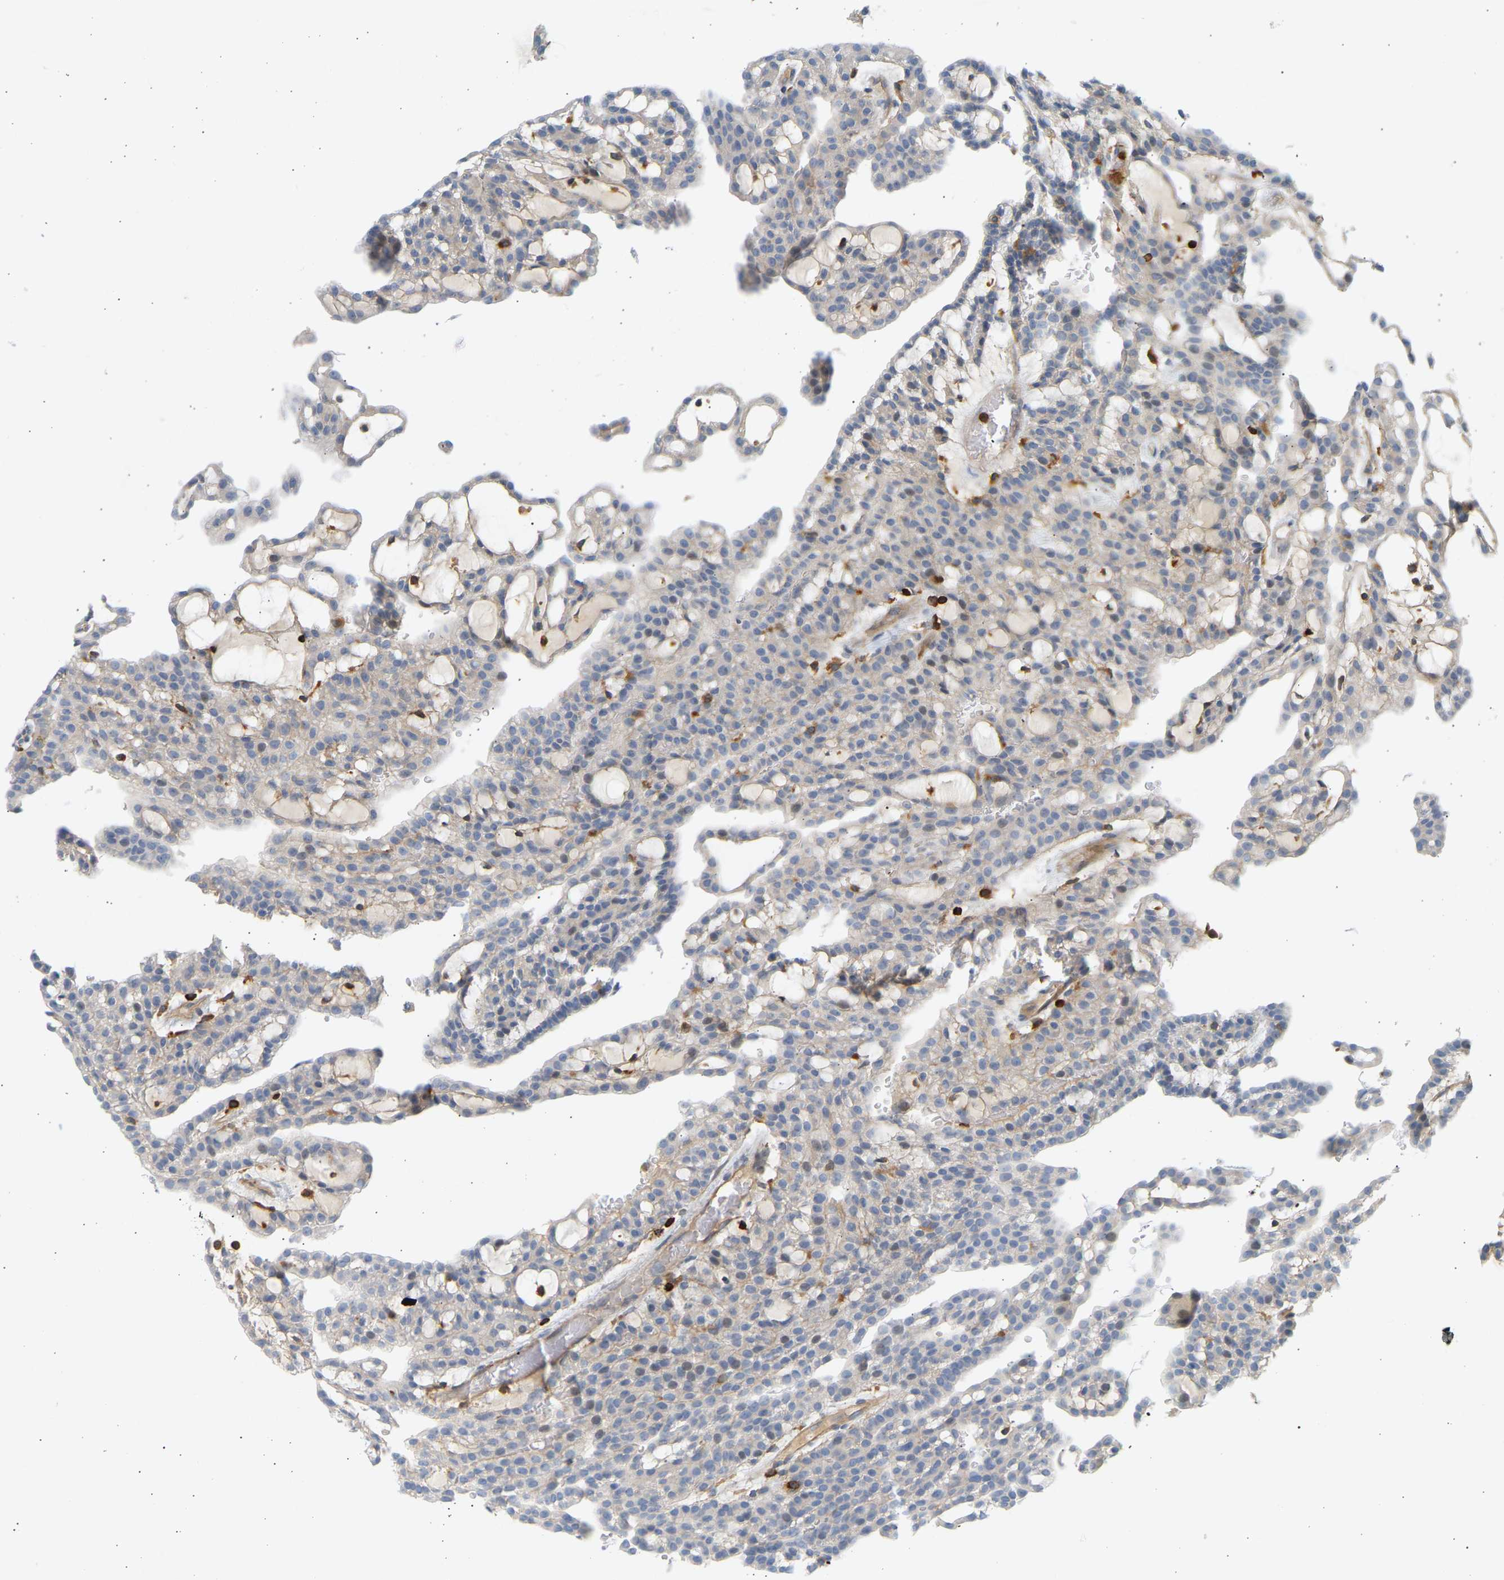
{"staining": {"intensity": "negative", "quantity": "none", "location": "none"}, "tissue": "renal cancer", "cell_type": "Tumor cells", "image_type": "cancer", "snomed": [{"axis": "morphology", "description": "Adenocarcinoma, NOS"}, {"axis": "topography", "description": "Kidney"}], "caption": "A high-resolution micrograph shows IHC staining of adenocarcinoma (renal), which demonstrates no significant positivity in tumor cells. (Immunohistochemistry, brightfield microscopy, high magnification).", "gene": "FNBP1", "patient": {"sex": "male", "age": 63}}